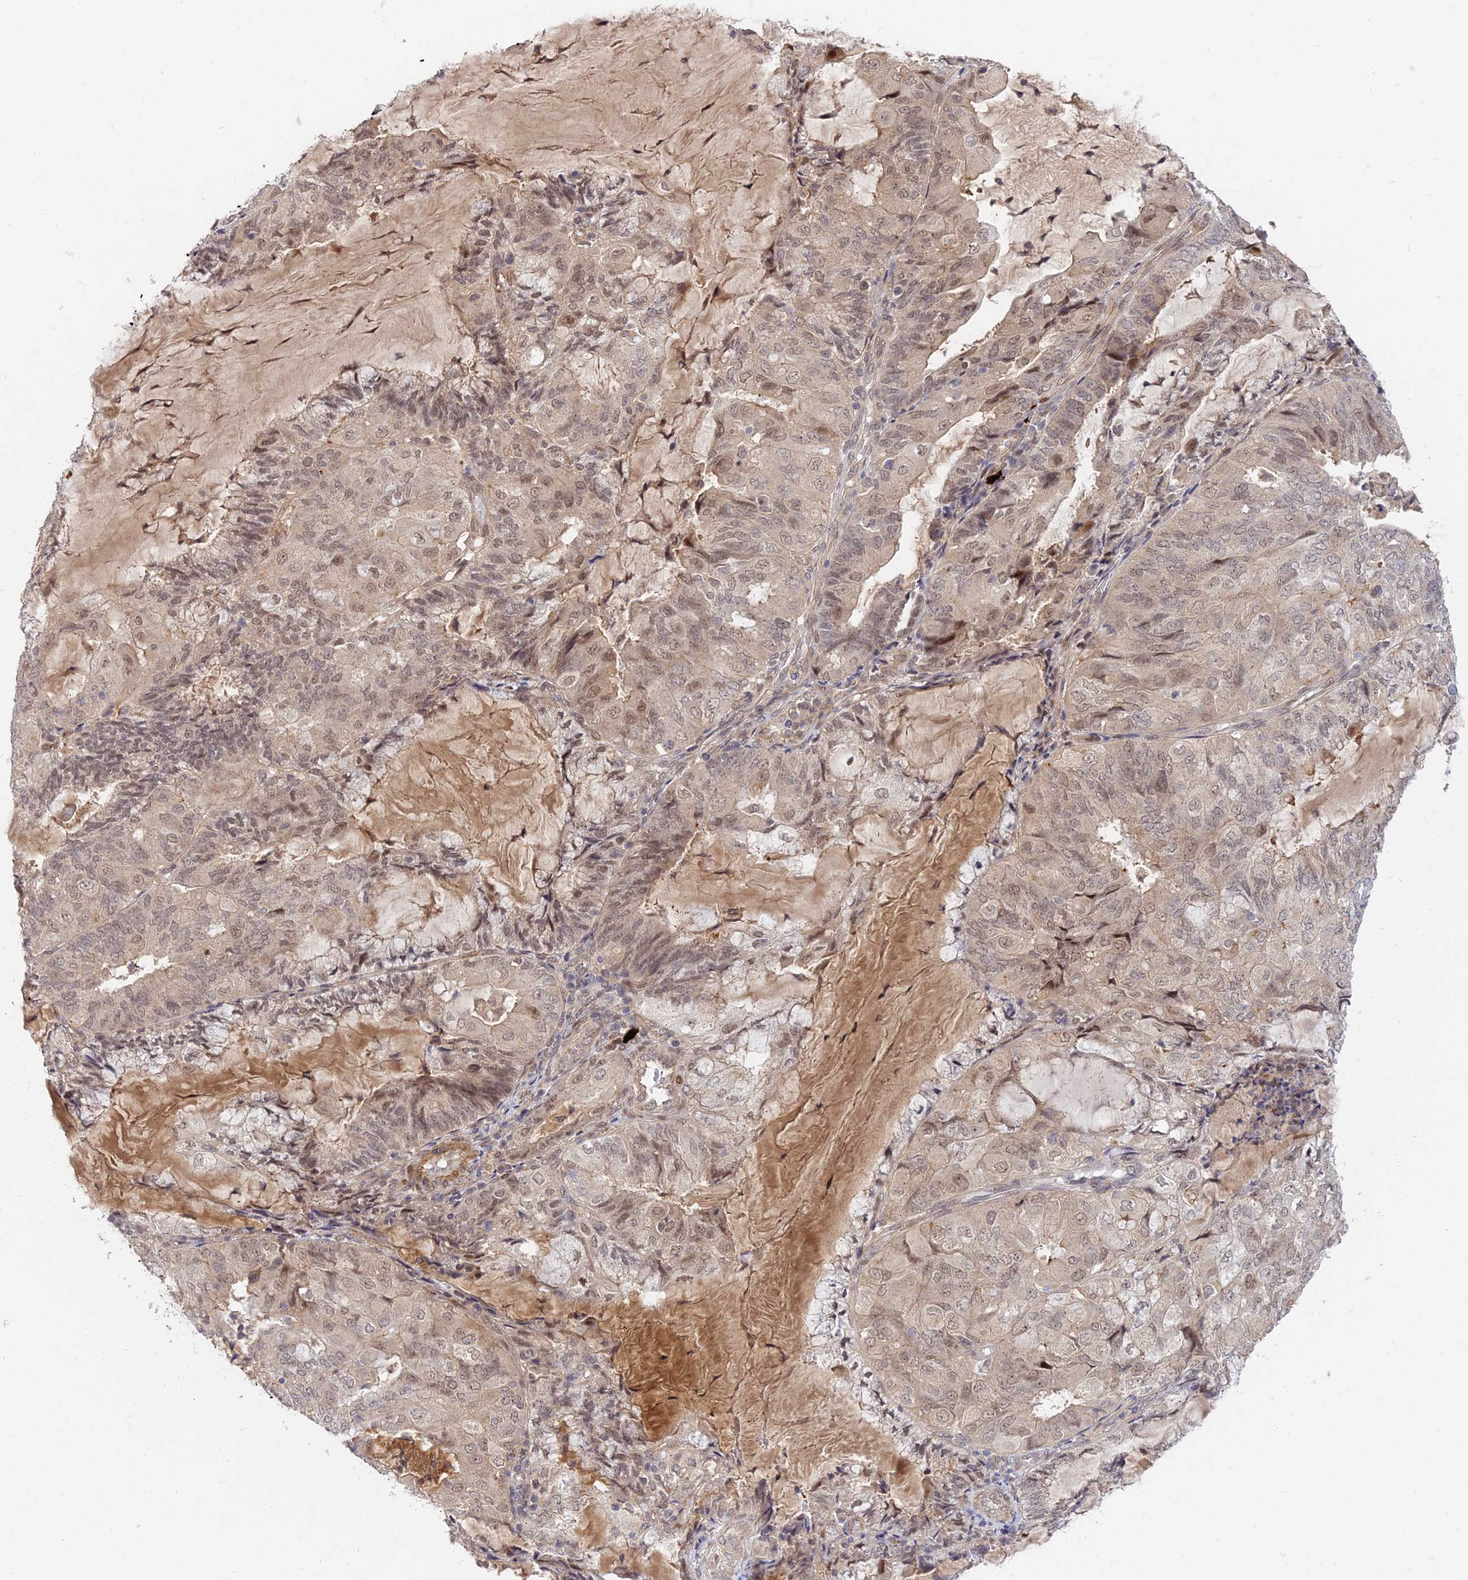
{"staining": {"intensity": "weak", "quantity": ">75%", "location": "cytoplasmic/membranous,nuclear"}, "tissue": "endometrial cancer", "cell_type": "Tumor cells", "image_type": "cancer", "snomed": [{"axis": "morphology", "description": "Adenocarcinoma, NOS"}, {"axis": "topography", "description": "Endometrium"}], "caption": "Protein expression analysis of human adenocarcinoma (endometrial) reveals weak cytoplasmic/membranous and nuclear staining in about >75% of tumor cells.", "gene": "ZNF85", "patient": {"sex": "female", "age": 81}}